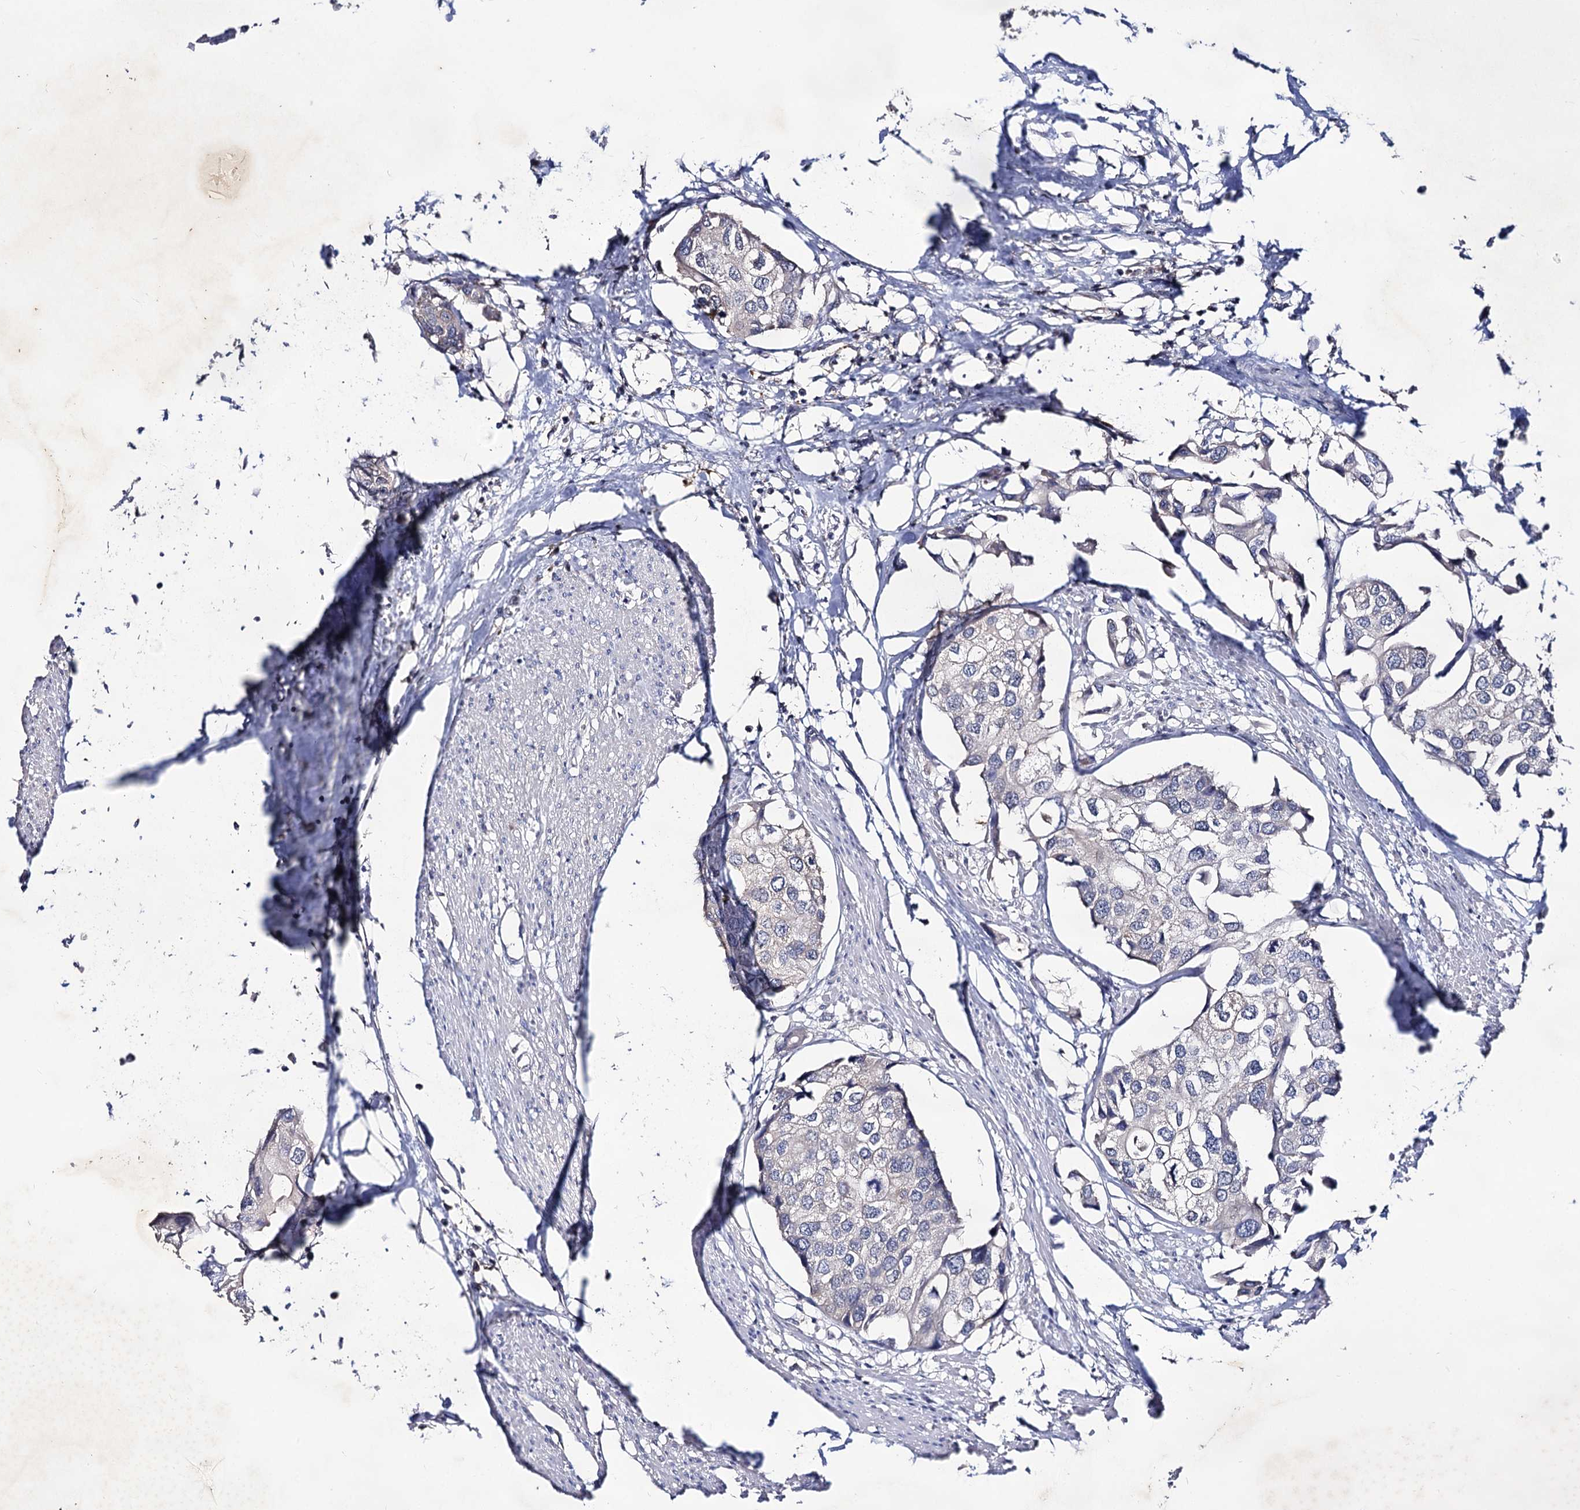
{"staining": {"intensity": "negative", "quantity": "none", "location": "none"}, "tissue": "urothelial cancer", "cell_type": "Tumor cells", "image_type": "cancer", "snomed": [{"axis": "morphology", "description": "Urothelial carcinoma, High grade"}, {"axis": "topography", "description": "Urinary bladder"}], "caption": "This histopathology image is of high-grade urothelial carcinoma stained with IHC to label a protein in brown with the nuclei are counter-stained blue. There is no staining in tumor cells.", "gene": "ARFIP2", "patient": {"sex": "male", "age": 64}}